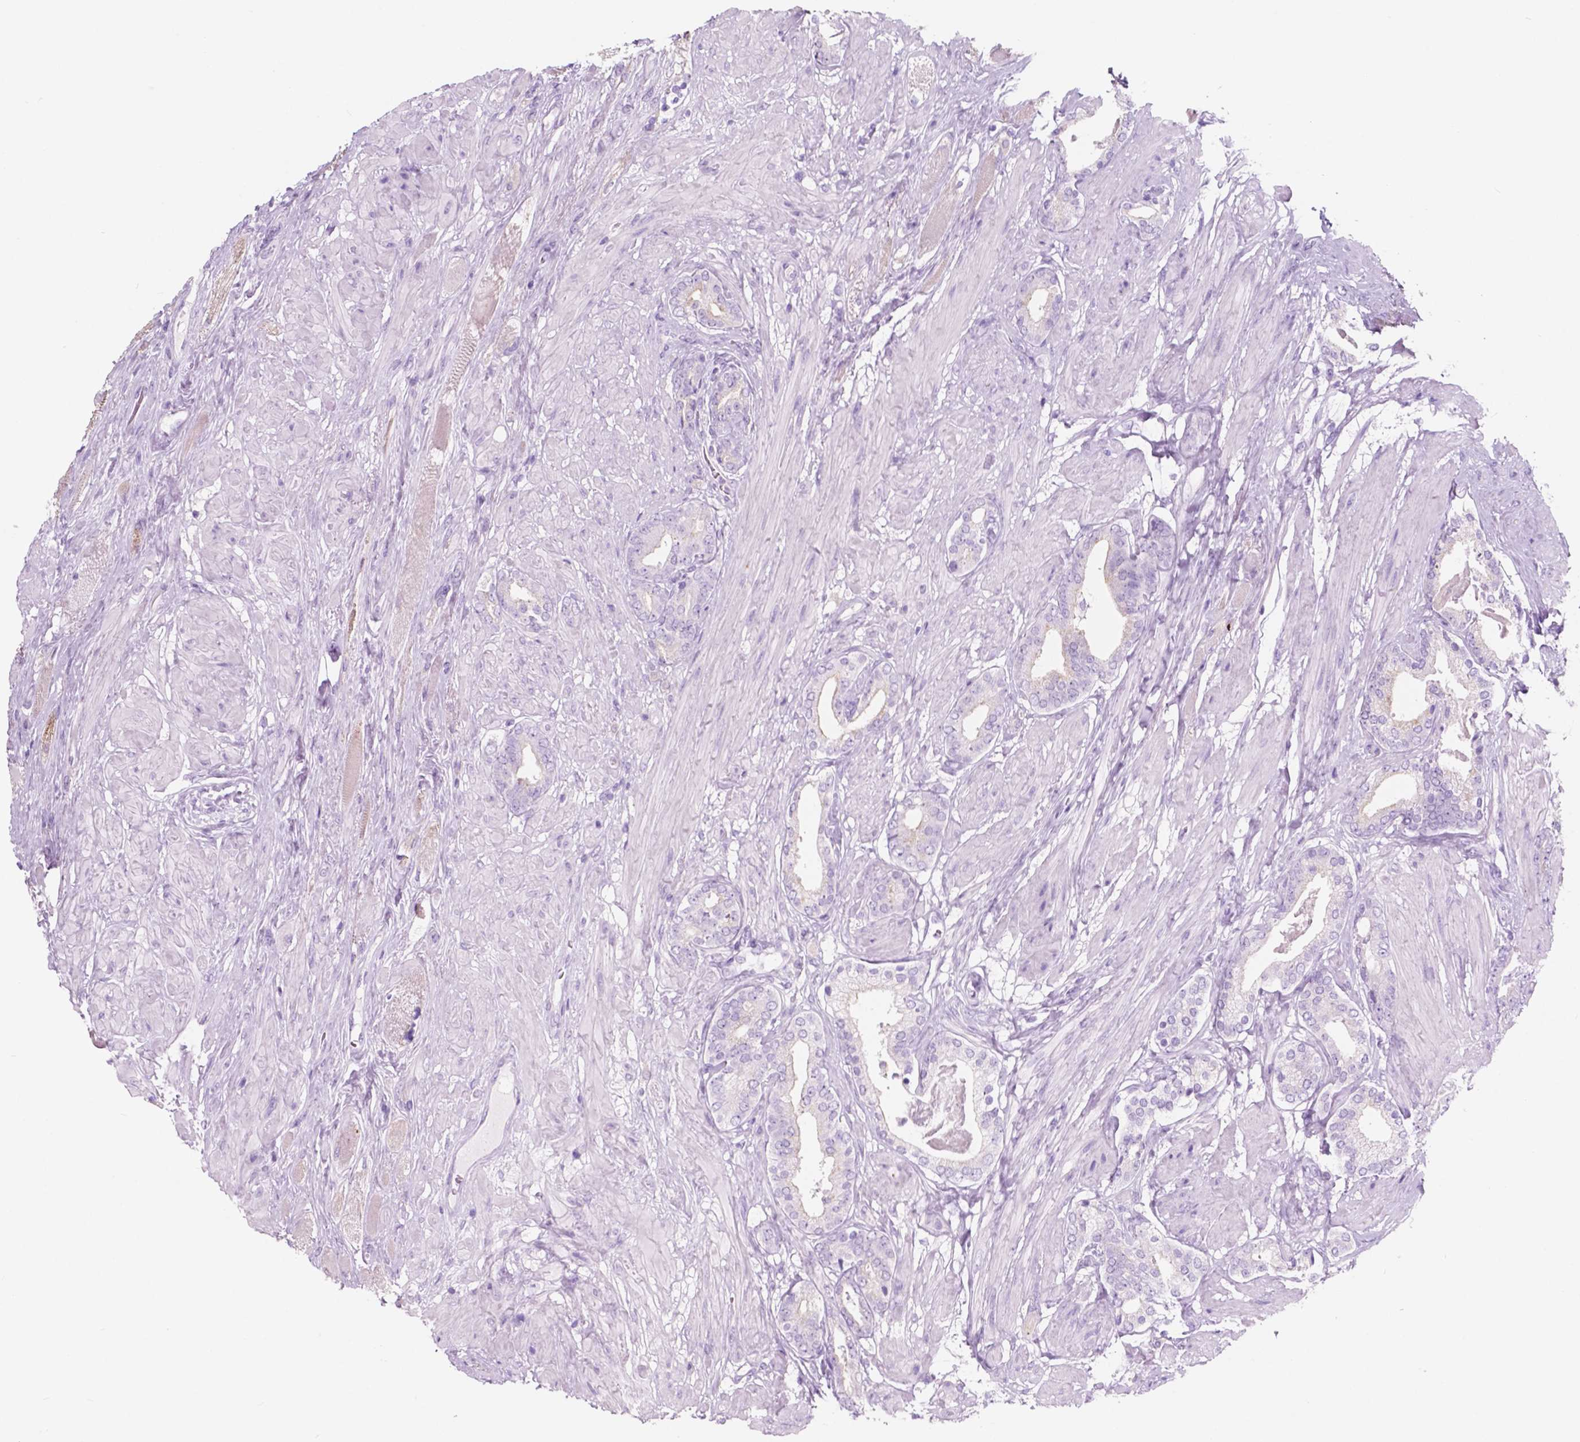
{"staining": {"intensity": "negative", "quantity": "none", "location": "none"}, "tissue": "prostate cancer", "cell_type": "Tumor cells", "image_type": "cancer", "snomed": [{"axis": "morphology", "description": "Adenocarcinoma, High grade"}, {"axis": "topography", "description": "Prostate"}], "caption": "An immunohistochemistry photomicrograph of prostate cancer (adenocarcinoma (high-grade)) is shown. There is no staining in tumor cells of prostate cancer (adenocarcinoma (high-grade)).", "gene": "CUZD1", "patient": {"sex": "male", "age": 56}}